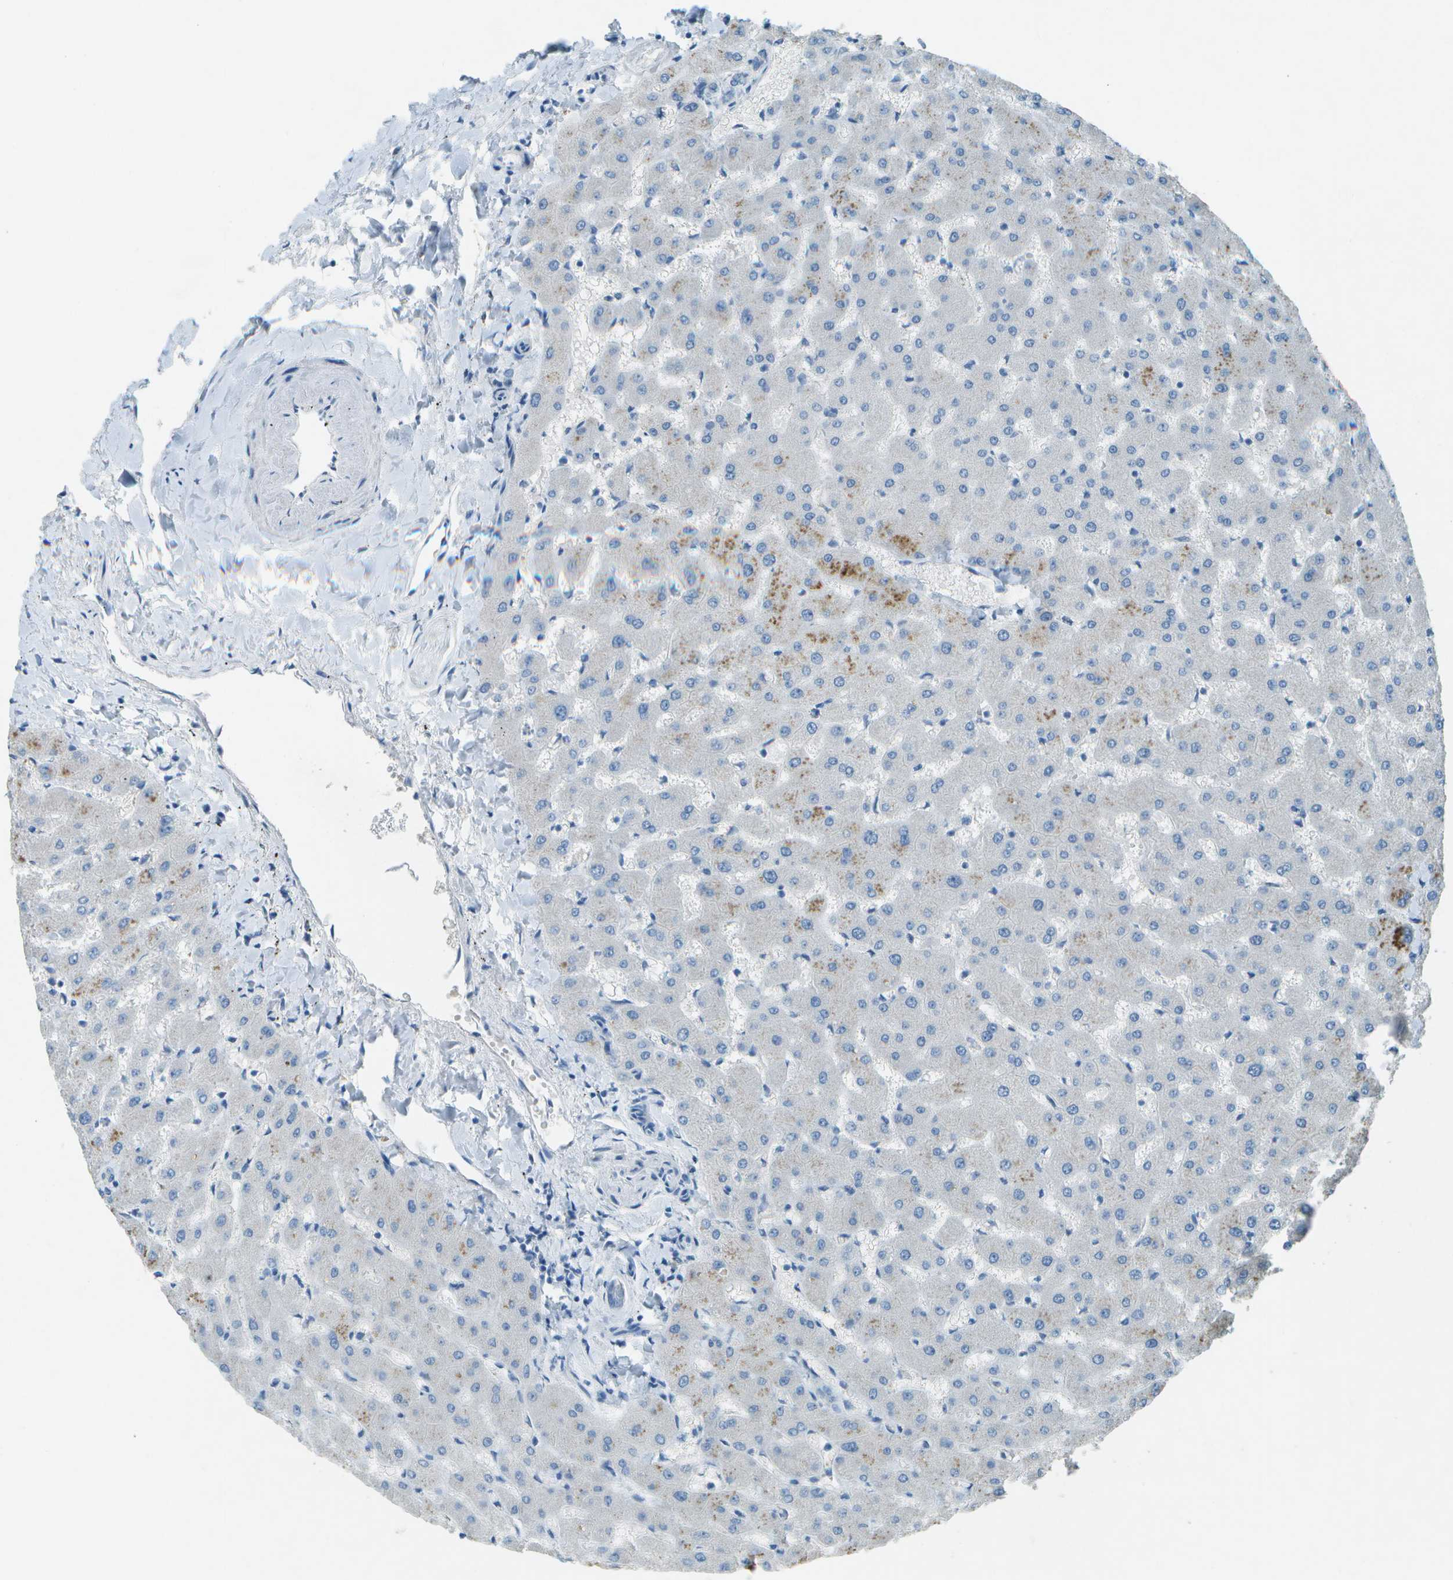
{"staining": {"intensity": "negative", "quantity": "none", "location": "none"}, "tissue": "liver", "cell_type": "Cholangiocytes", "image_type": "normal", "snomed": [{"axis": "morphology", "description": "Normal tissue, NOS"}, {"axis": "topography", "description": "Liver"}], "caption": "Liver stained for a protein using immunohistochemistry shows no expression cholangiocytes.", "gene": "LGI2", "patient": {"sex": "female", "age": 63}}